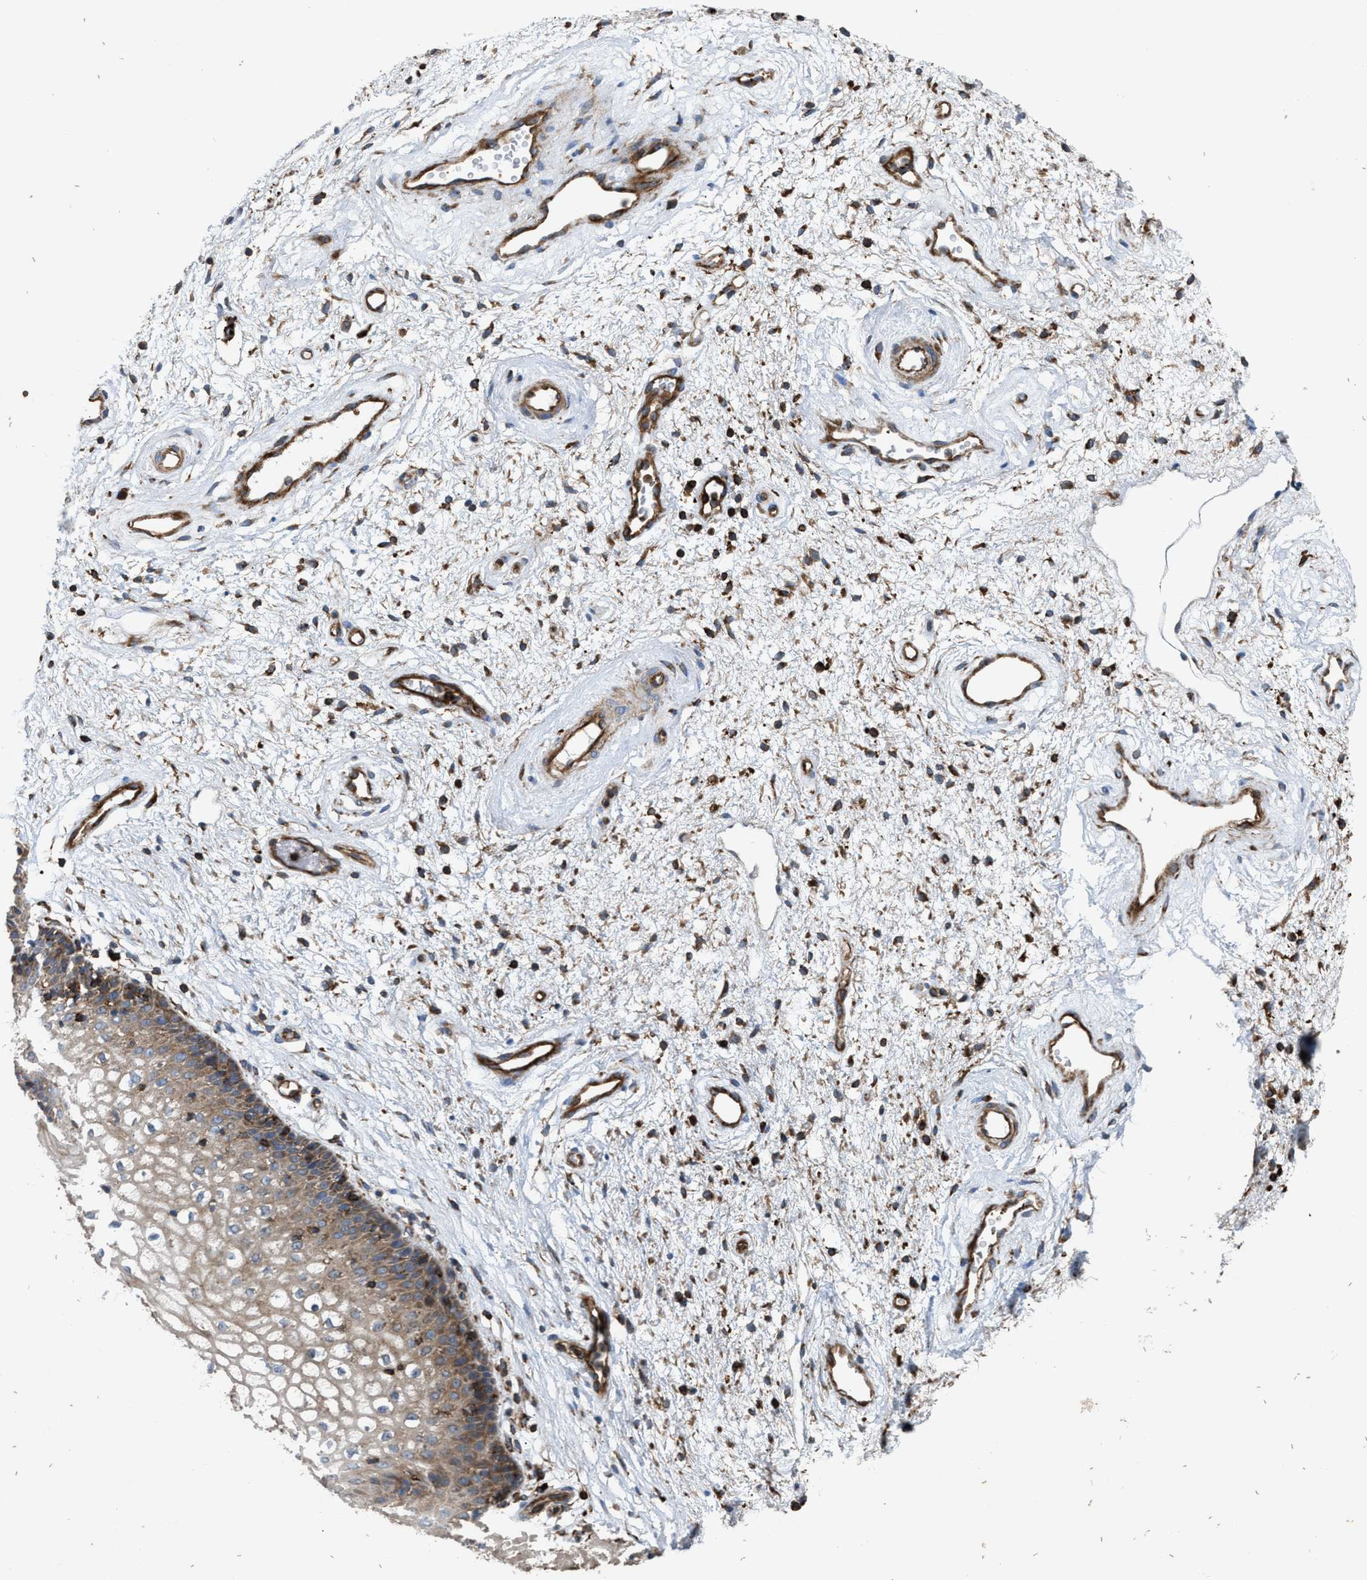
{"staining": {"intensity": "moderate", "quantity": ">75%", "location": "cytoplasmic/membranous"}, "tissue": "vagina", "cell_type": "Squamous epithelial cells", "image_type": "normal", "snomed": [{"axis": "morphology", "description": "Normal tissue, NOS"}, {"axis": "topography", "description": "Vagina"}], "caption": "Immunohistochemical staining of benign human vagina reveals medium levels of moderate cytoplasmic/membranous staining in approximately >75% of squamous epithelial cells. The staining was performed using DAB (3,3'-diaminobenzidine) to visualize the protein expression in brown, while the nuclei were stained in blue with hematoxylin (Magnification: 20x).", "gene": "EGLN1", "patient": {"sex": "female", "age": 34}}